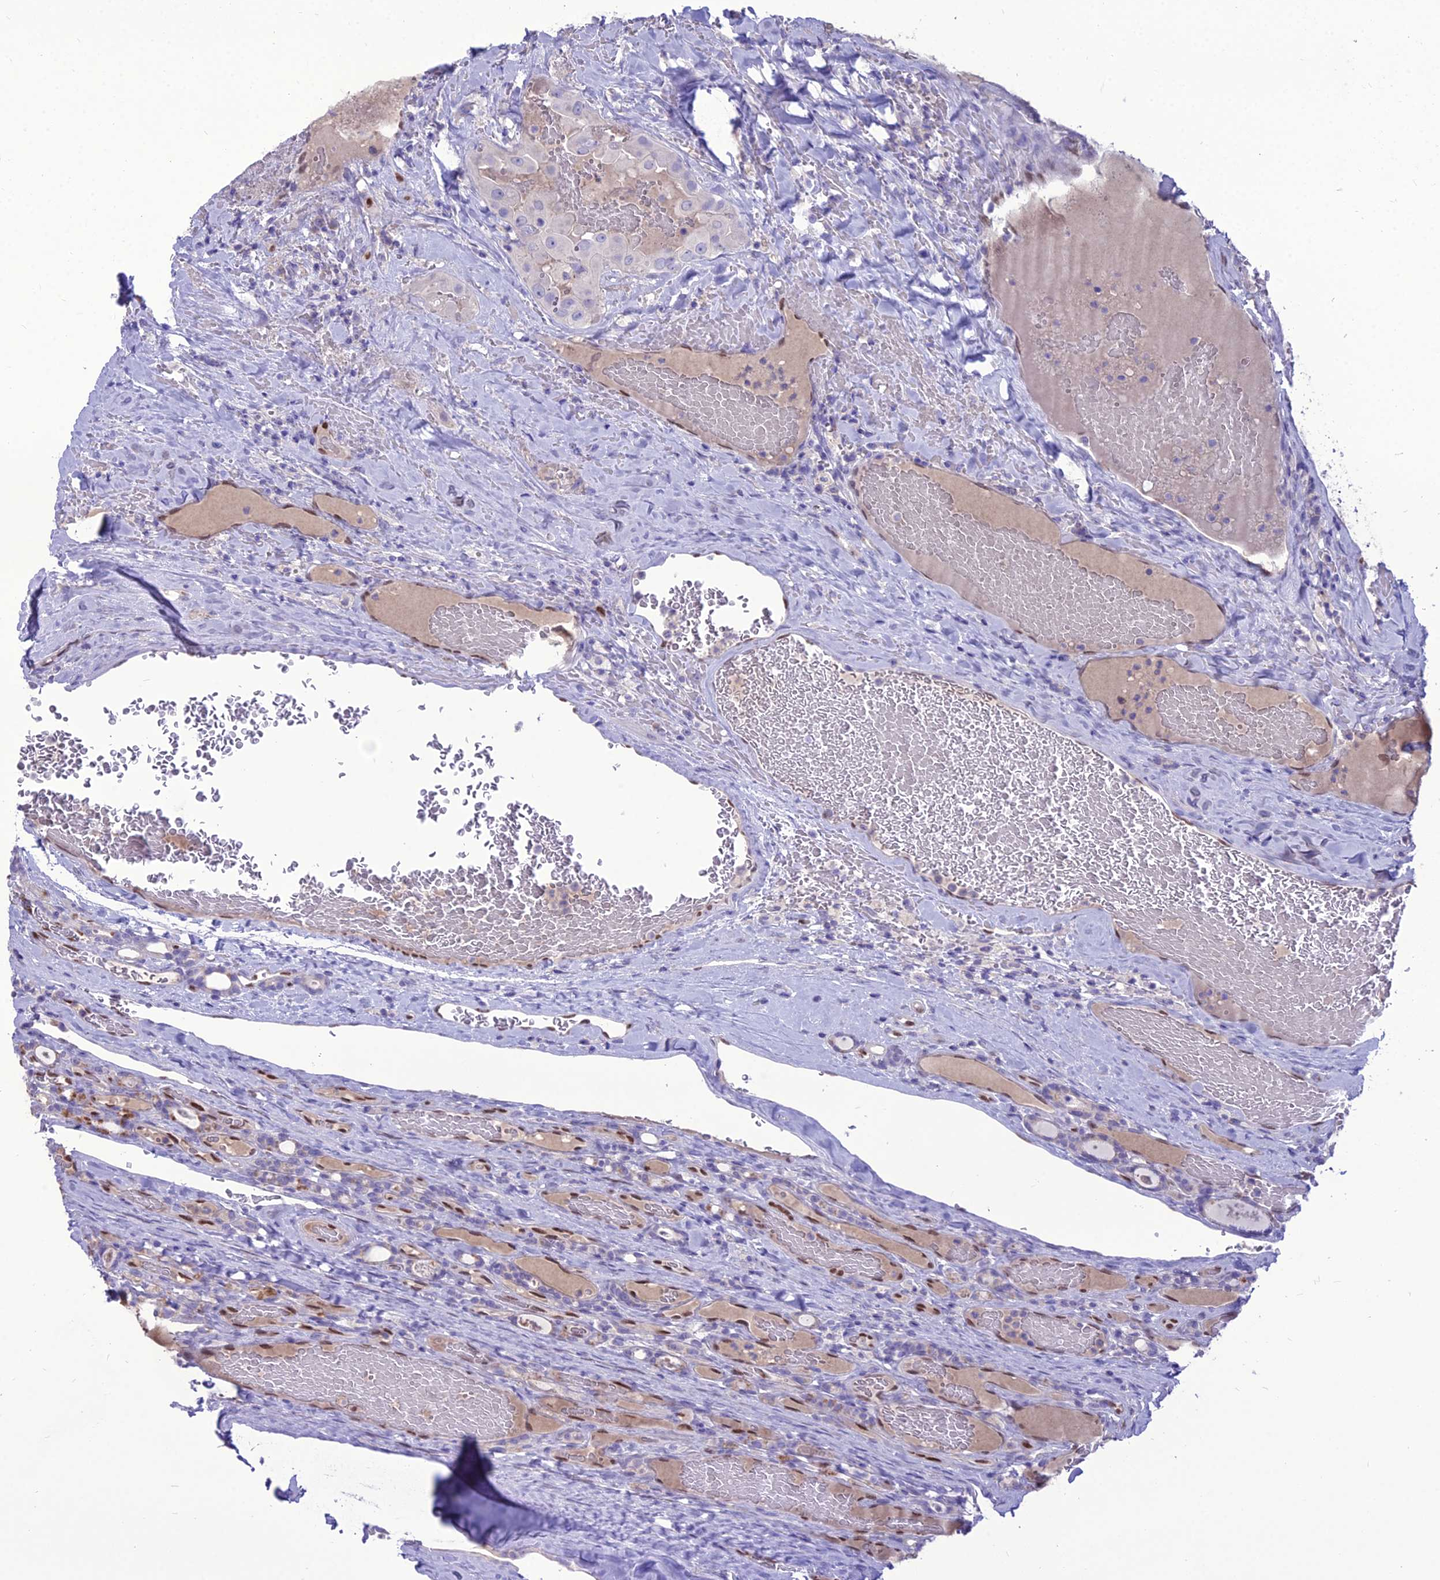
{"staining": {"intensity": "negative", "quantity": "none", "location": "none"}, "tissue": "thyroid cancer", "cell_type": "Tumor cells", "image_type": "cancer", "snomed": [{"axis": "morphology", "description": "Papillary adenocarcinoma, NOS"}, {"axis": "topography", "description": "Thyroid gland"}], "caption": "Protein analysis of thyroid cancer displays no significant positivity in tumor cells. Nuclei are stained in blue.", "gene": "NOVA2", "patient": {"sex": "female", "age": 72}}